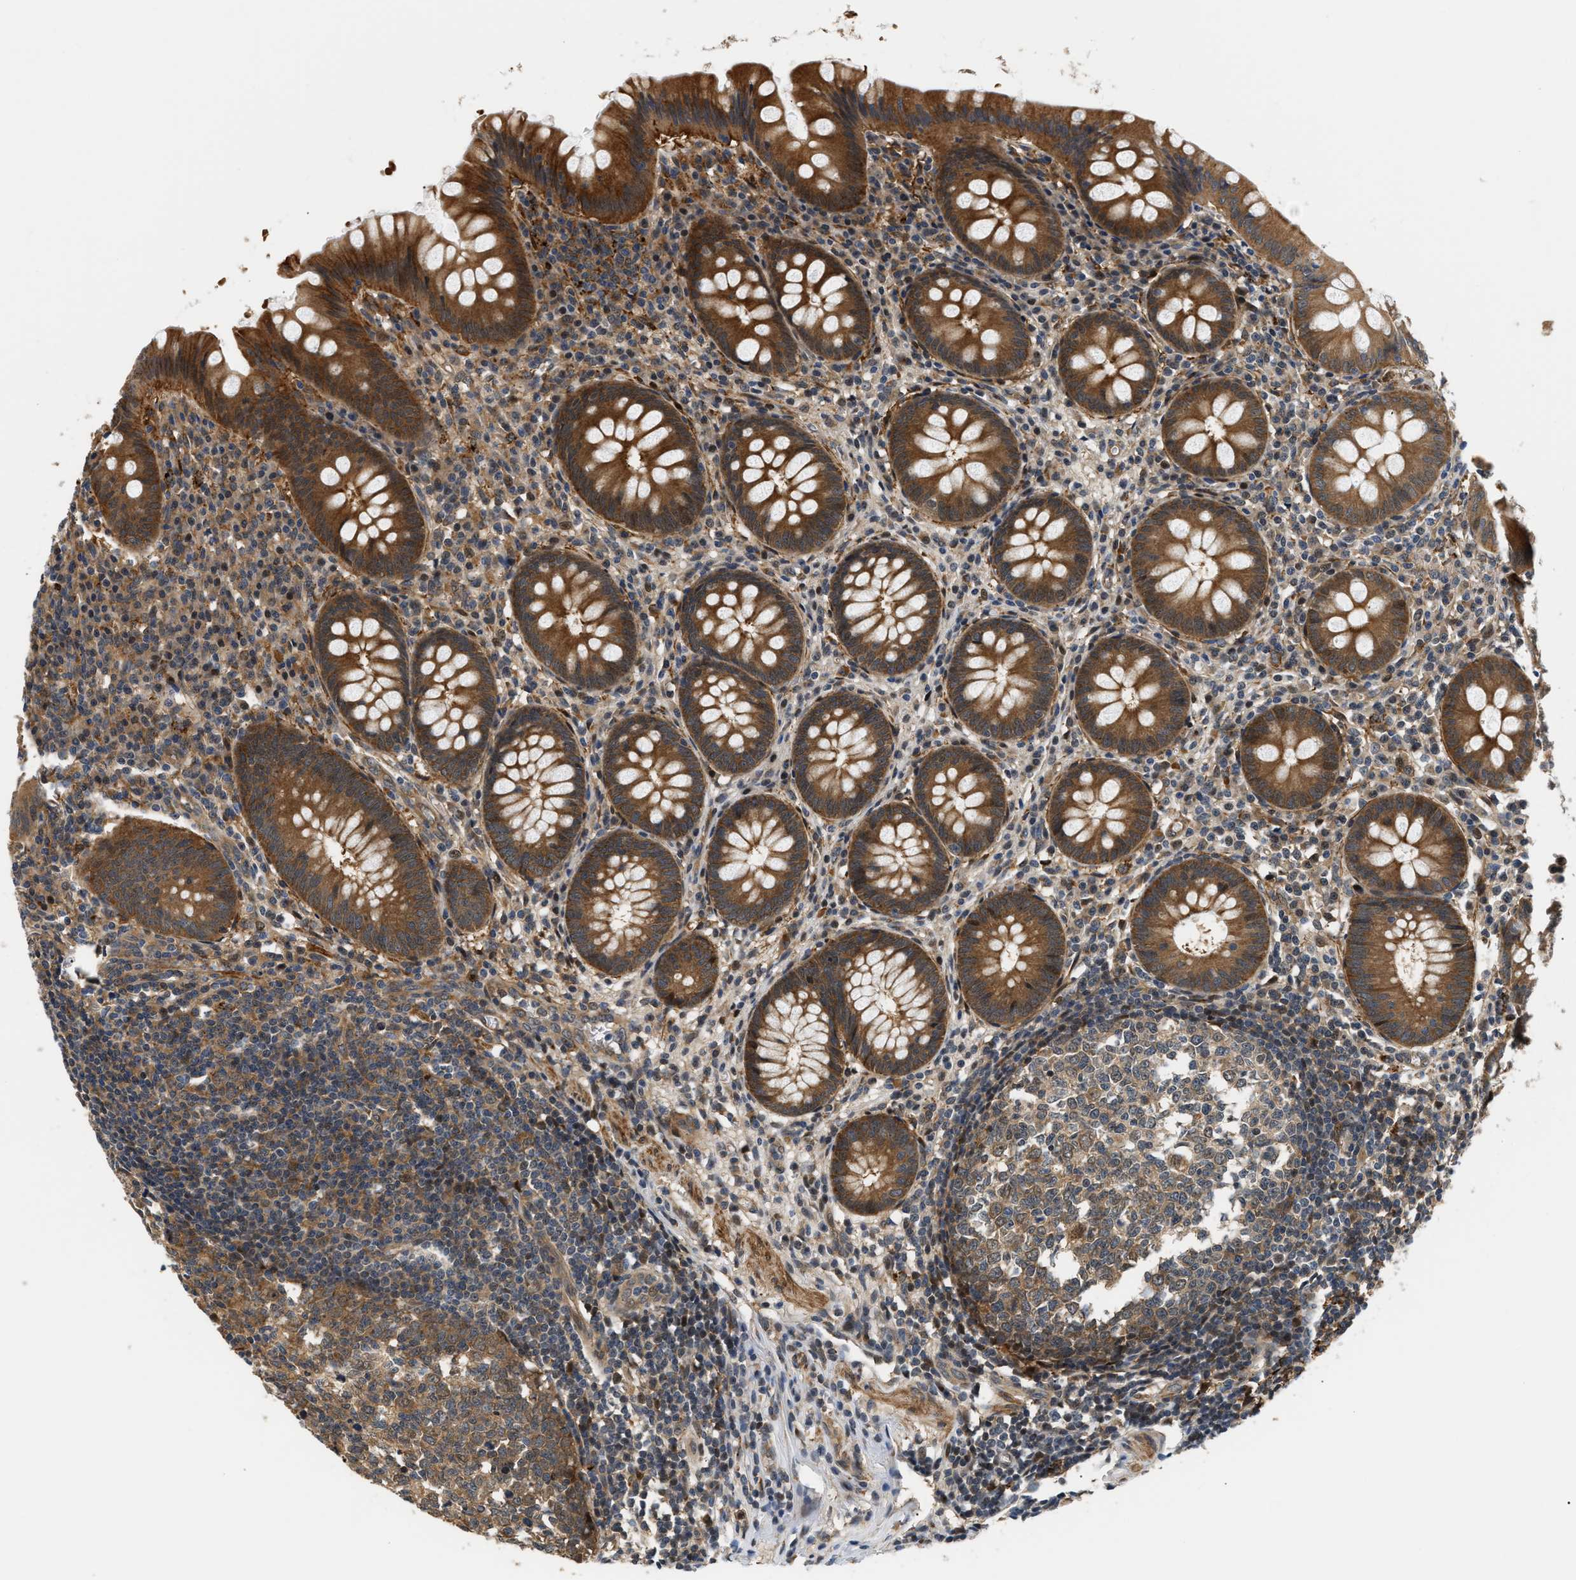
{"staining": {"intensity": "strong", "quantity": ">75%", "location": "cytoplasmic/membranous"}, "tissue": "appendix", "cell_type": "Glandular cells", "image_type": "normal", "snomed": [{"axis": "morphology", "description": "Normal tissue, NOS"}, {"axis": "topography", "description": "Appendix"}], "caption": "Glandular cells demonstrate strong cytoplasmic/membranous staining in approximately >75% of cells in normal appendix.", "gene": "LARP6", "patient": {"sex": "male", "age": 56}}